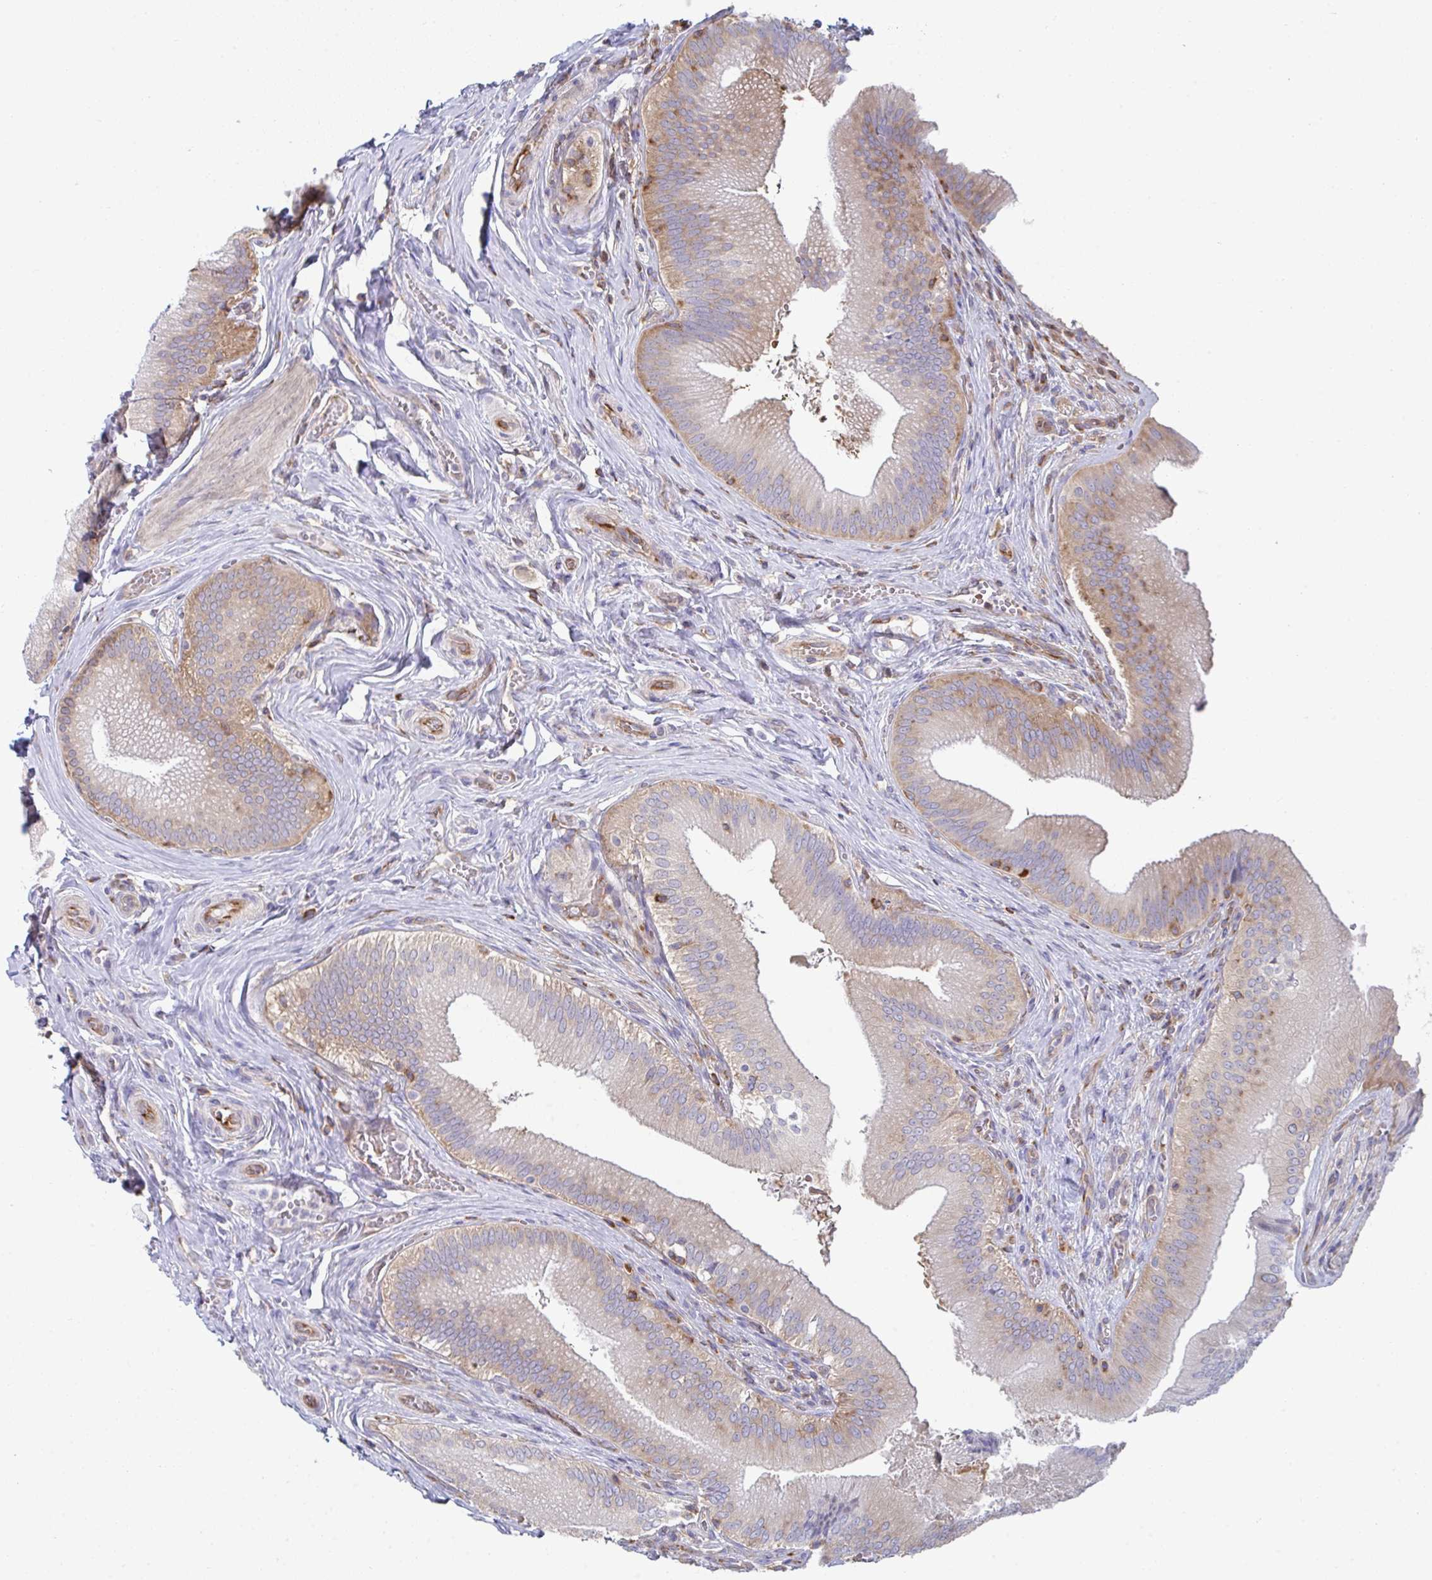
{"staining": {"intensity": "moderate", "quantity": "25%-75%", "location": "cytoplasmic/membranous"}, "tissue": "gallbladder", "cell_type": "Glandular cells", "image_type": "normal", "snomed": [{"axis": "morphology", "description": "Normal tissue, NOS"}, {"axis": "topography", "description": "Gallbladder"}], "caption": "Brown immunohistochemical staining in unremarkable gallbladder demonstrates moderate cytoplasmic/membranous positivity in about 25%-75% of glandular cells. Nuclei are stained in blue.", "gene": "WNK1", "patient": {"sex": "male", "age": 17}}